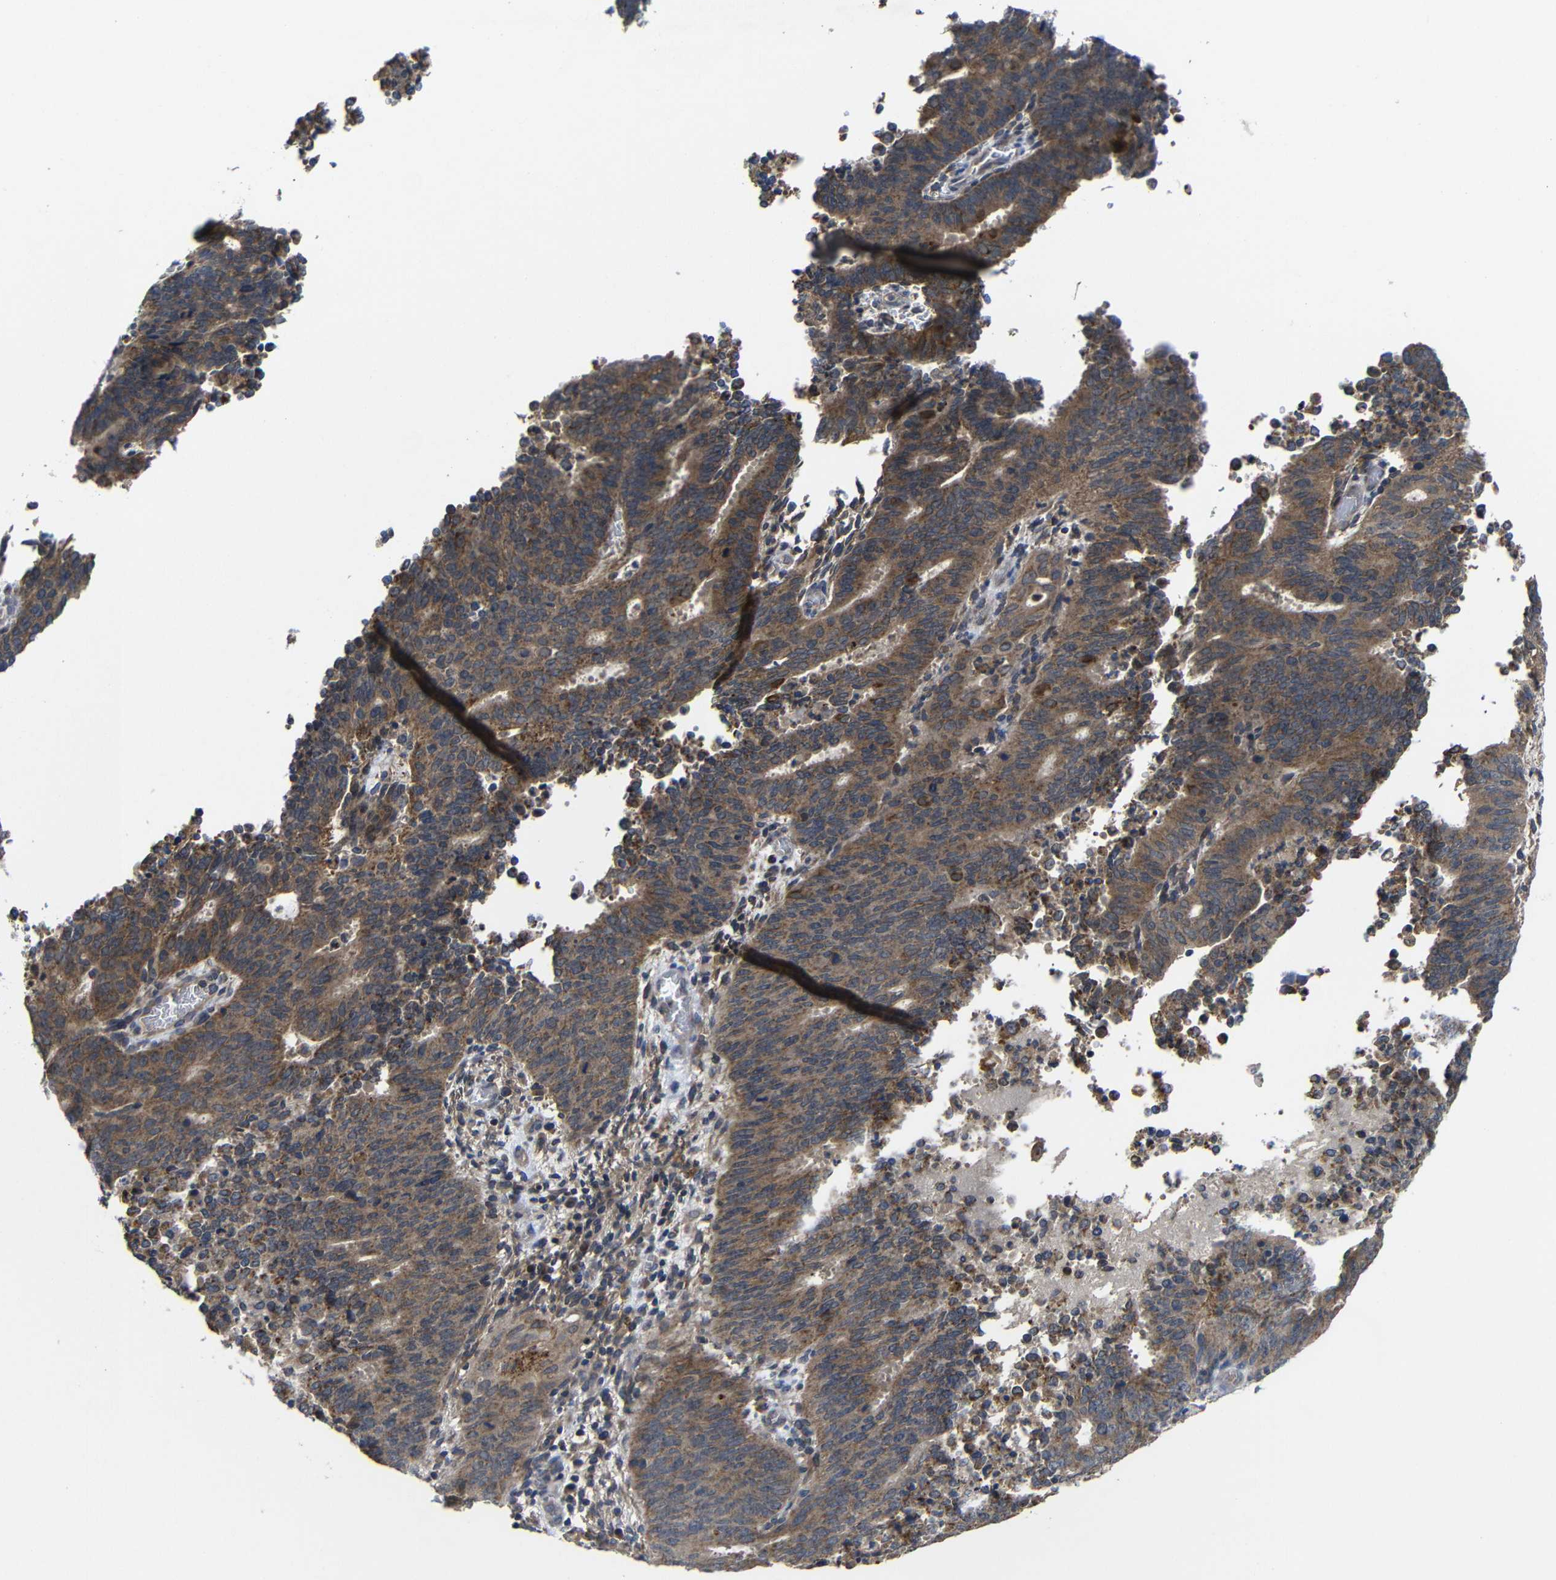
{"staining": {"intensity": "moderate", "quantity": ">75%", "location": "cytoplasmic/membranous"}, "tissue": "cervical cancer", "cell_type": "Tumor cells", "image_type": "cancer", "snomed": [{"axis": "morphology", "description": "Adenocarcinoma, NOS"}, {"axis": "topography", "description": "Cervix"}], "caption": "The histopathology image displays staining of cervical adenocarcinoma, revealing moderate cytoplasmic/membranous protein staining (brown color) within tumor cells.", "gene": "LPAR5", "patient": {"sex": "female", "age": 44}}